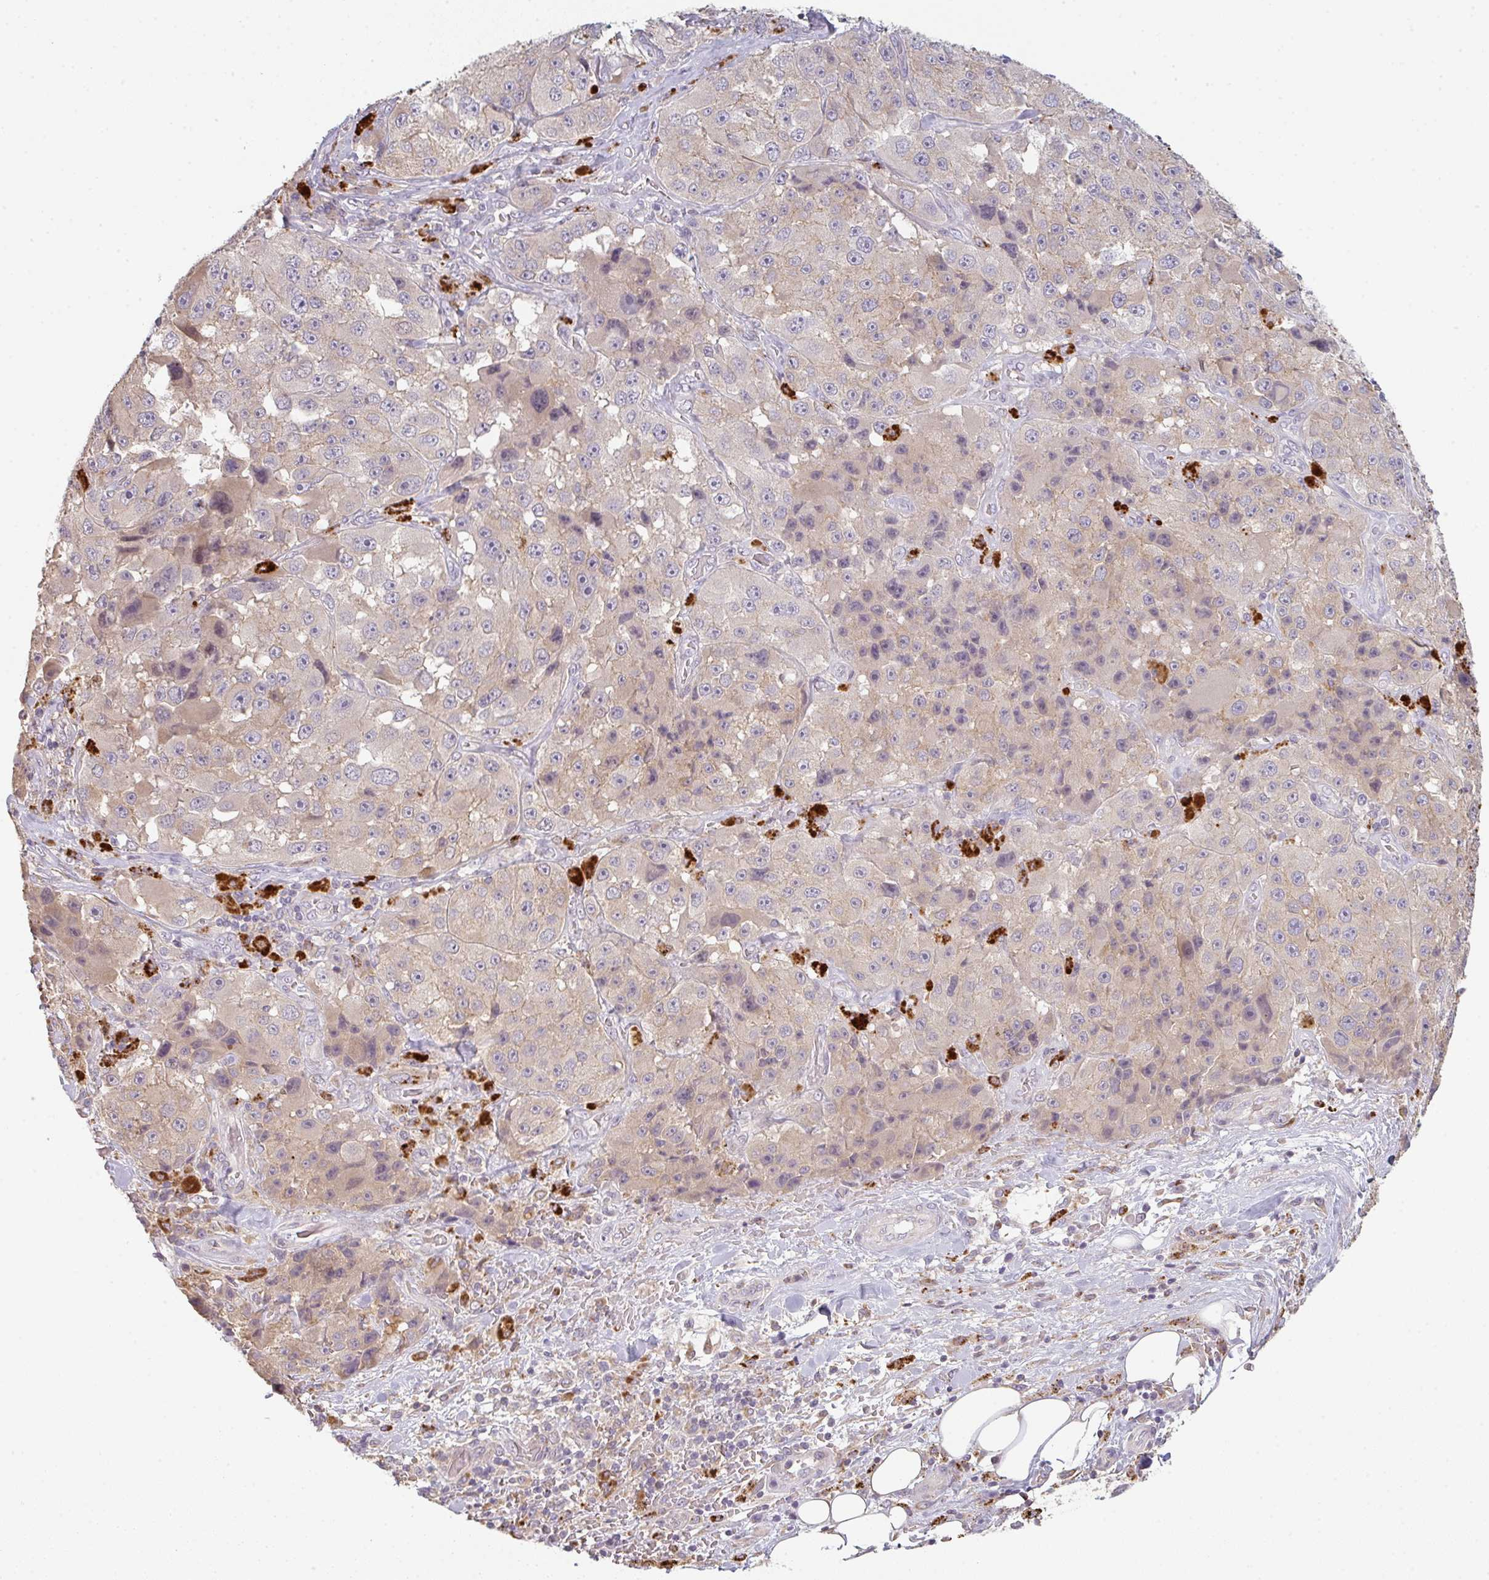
{"staining": {"intensity": "negative", "quantity": "none", "location": "none"}, "tissue": "melanoma", "cell_type": "Tumor cells", "image_type": "cancer", "snomed": [{"axis": "morphology", "description": "Malignant melanoma, Metastatic site"}, {"axis": "topography", "description": "Lymph node"}], "caption": "A high-resolution micrograph shows IHC staining of melanoma, which reveals no significant positivity in tumor cells.", "gene": "TMEM237", "patient": {"sex": "male", "age": 62}}